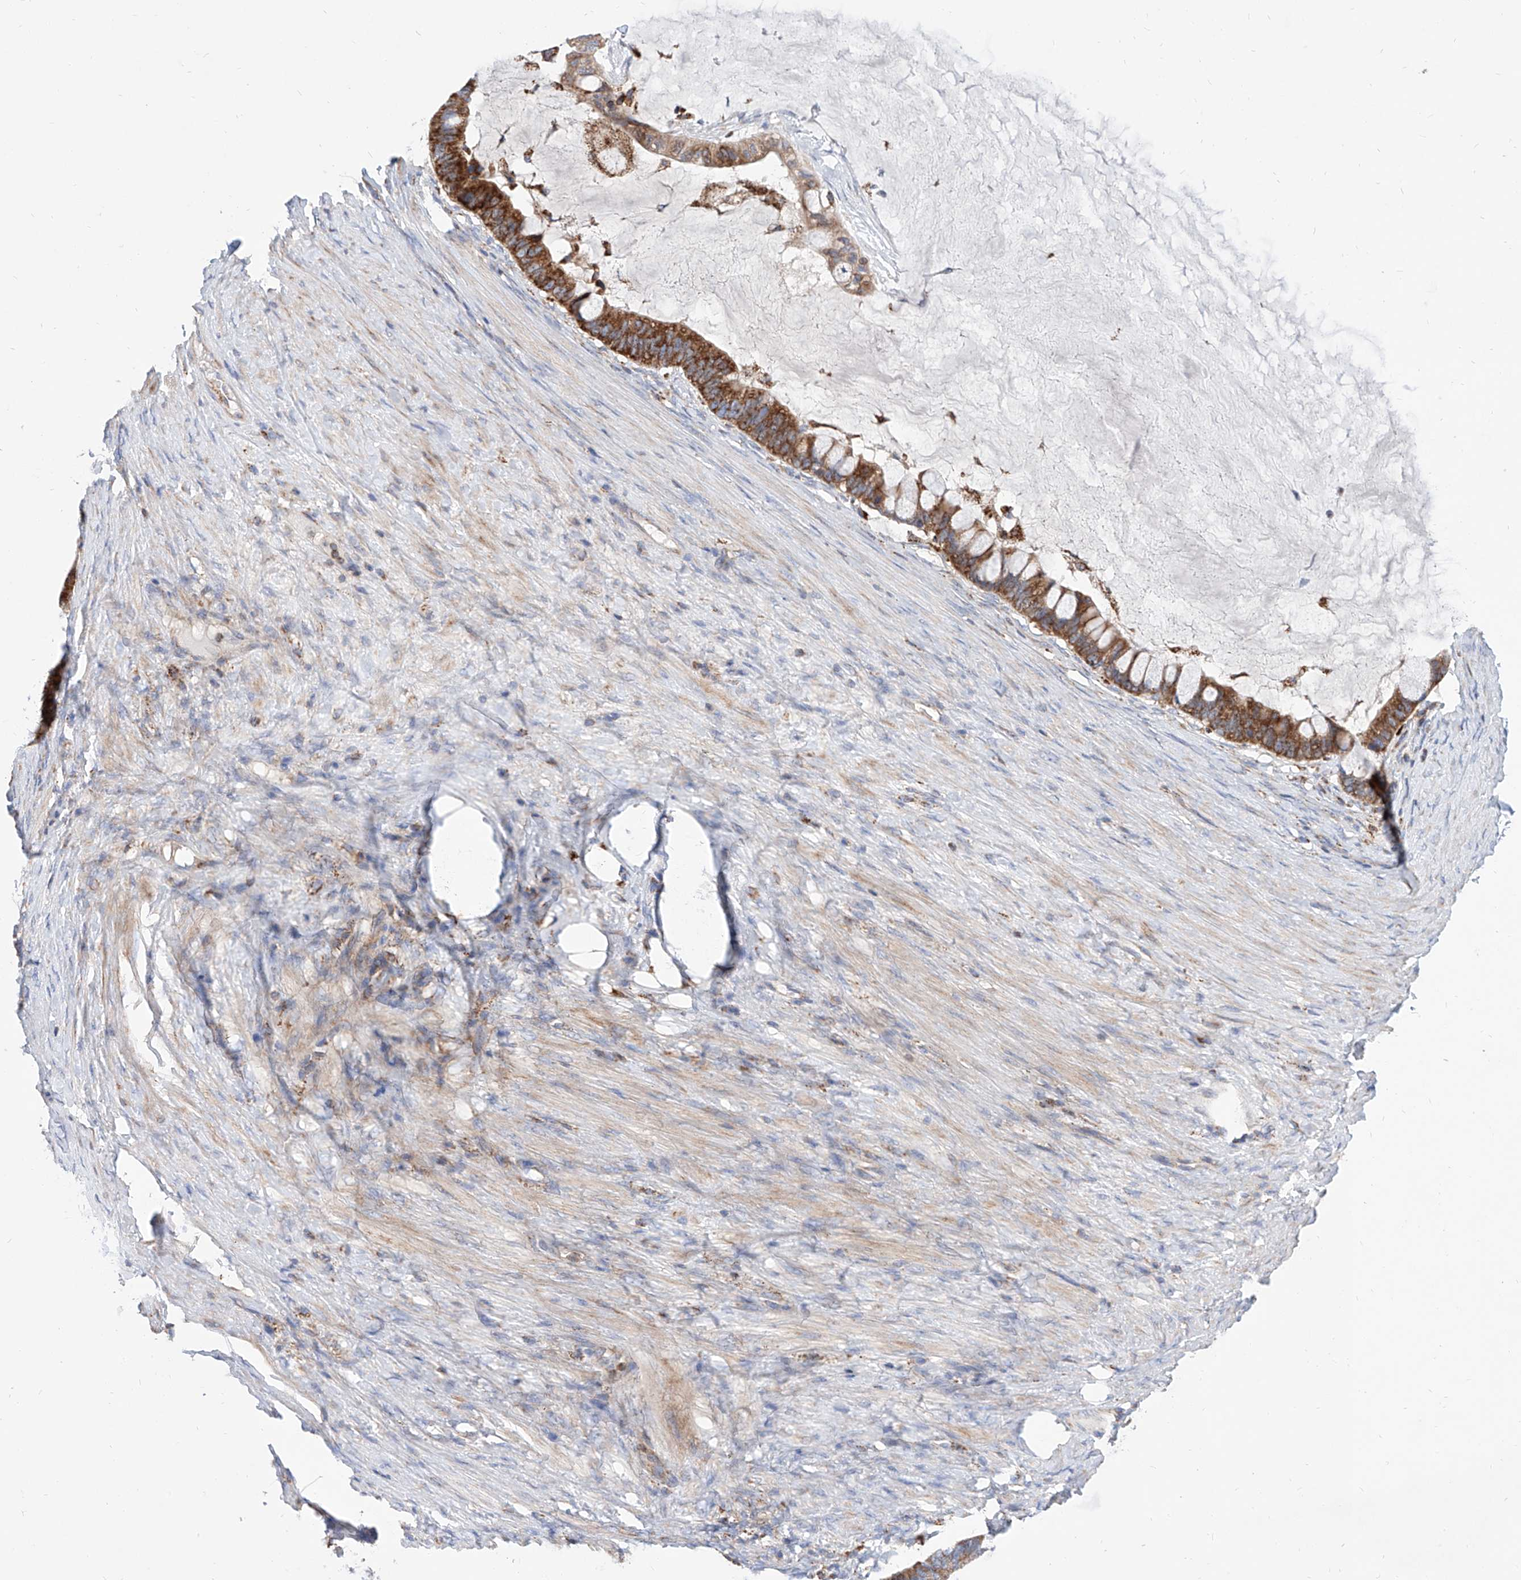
{"staining": {"intensity": "moderate", "quantity": ">75%", "location": "cytoplasmic/membranous"}, "tissue": "ovarian cancer", "cell_type": "Tumor cells", "image_type": "cancer", "snomed": [{"axis": "morphology", "description": "Cystadenocarcinoma, mucinous, NOS"}, {"axis": "topography", "description": "Ovary"}], "caption": "Ovarian cancer was stained to show a protein in brown. There is medium levels of moderate cytoplasmic/membranous staining in about >75% of tumor cells. (DAB (3,3'-diaminobenzidine) IHC, brown staining for protein, blue staining for nuclei).", "gene": "CPNE5", "patient": {"sex": "female", "age": 61}}